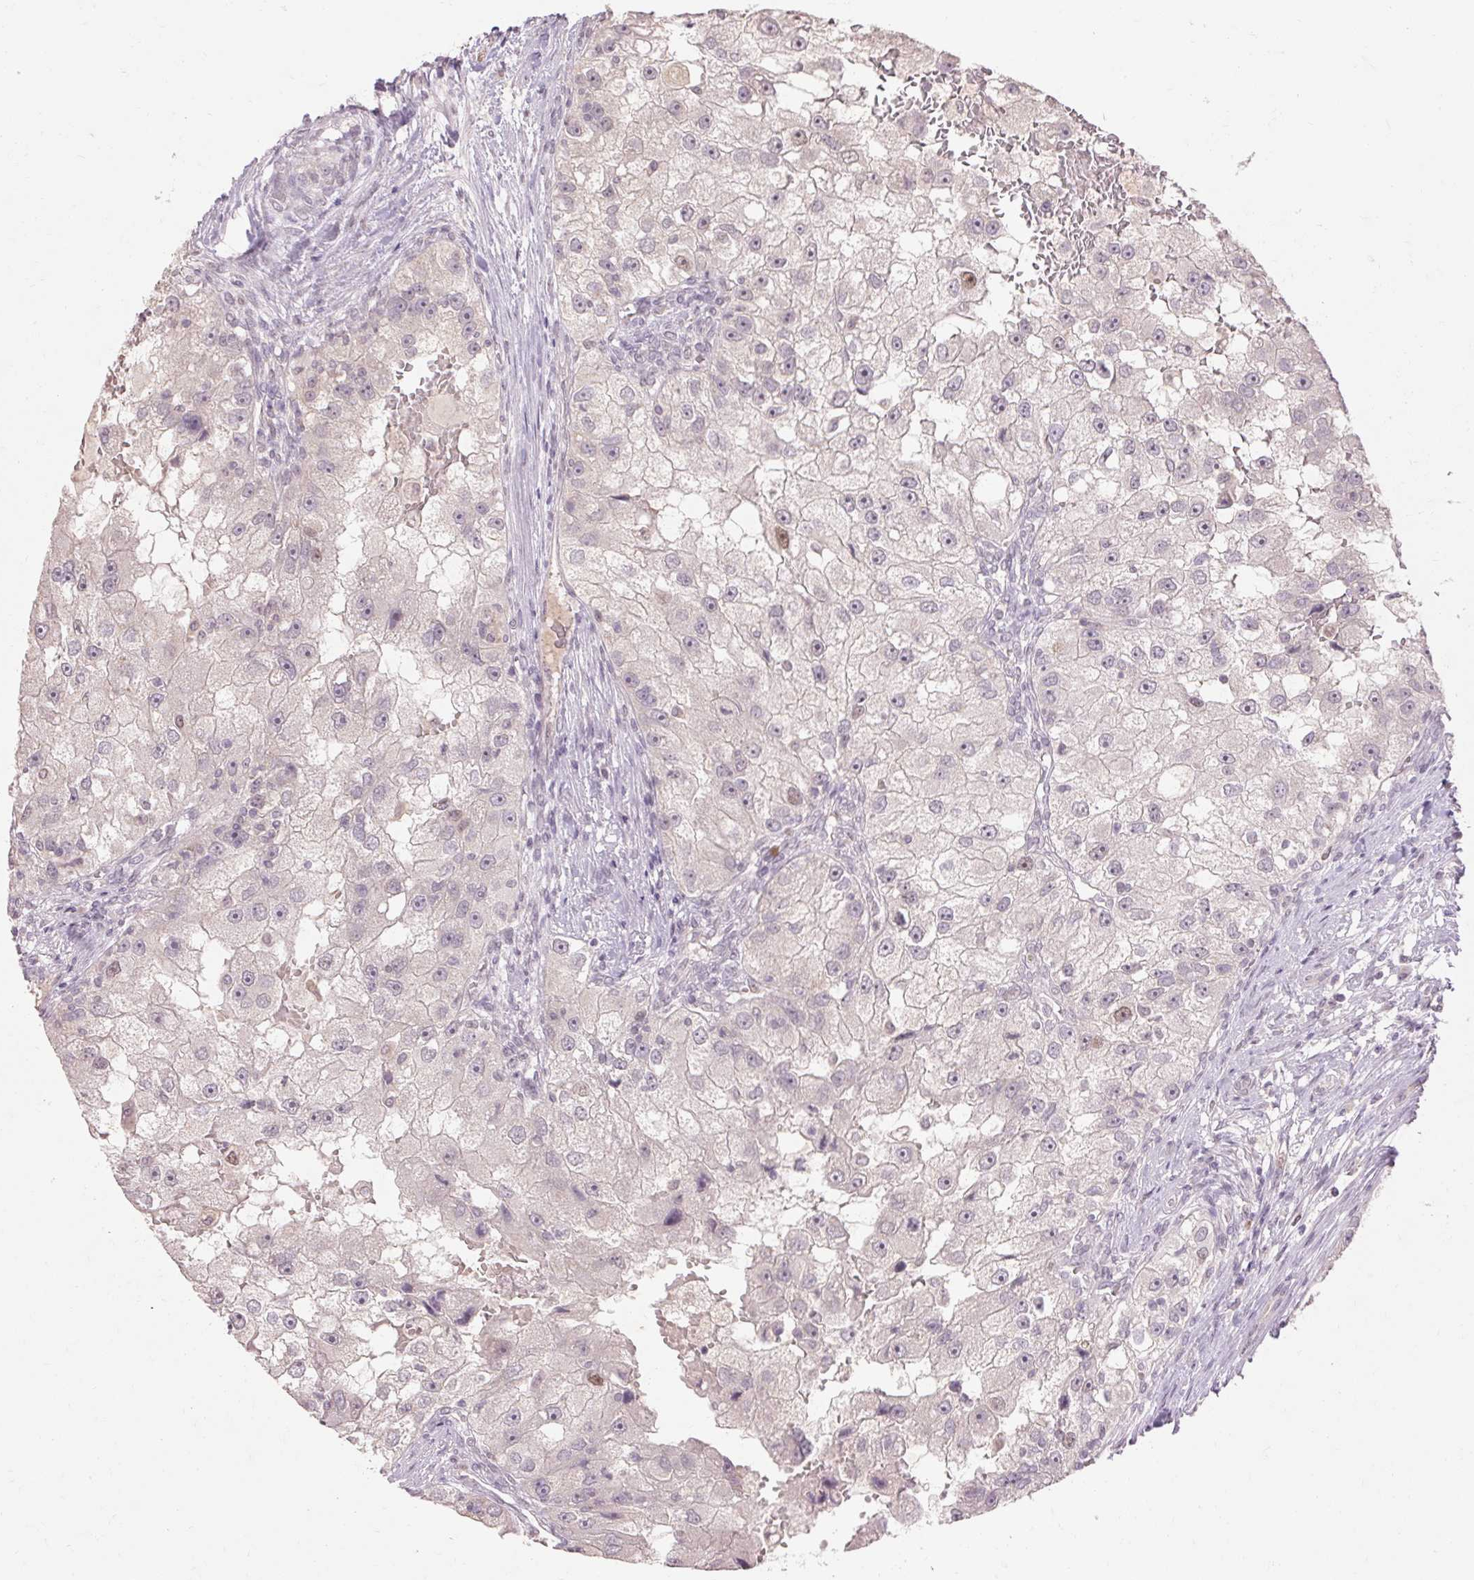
{"staining": {"intensity": "weak", "quantity": "<25%", "location": "nuclear"}, "tissue": "renal cancer", "cell_type": "Tumor cells", "image_type": "cancer", "snomed": [{"axis": "morphology", "description": "Adenocarcinoma, NOS"}, {"axis": "topography", "description": "Kidney"}], "caption": "Tumor cells show no significant protein staining in adenocarcinoma (renal).", "gene": "SKP2", "patient": {"sex": "male", "age": 63}}